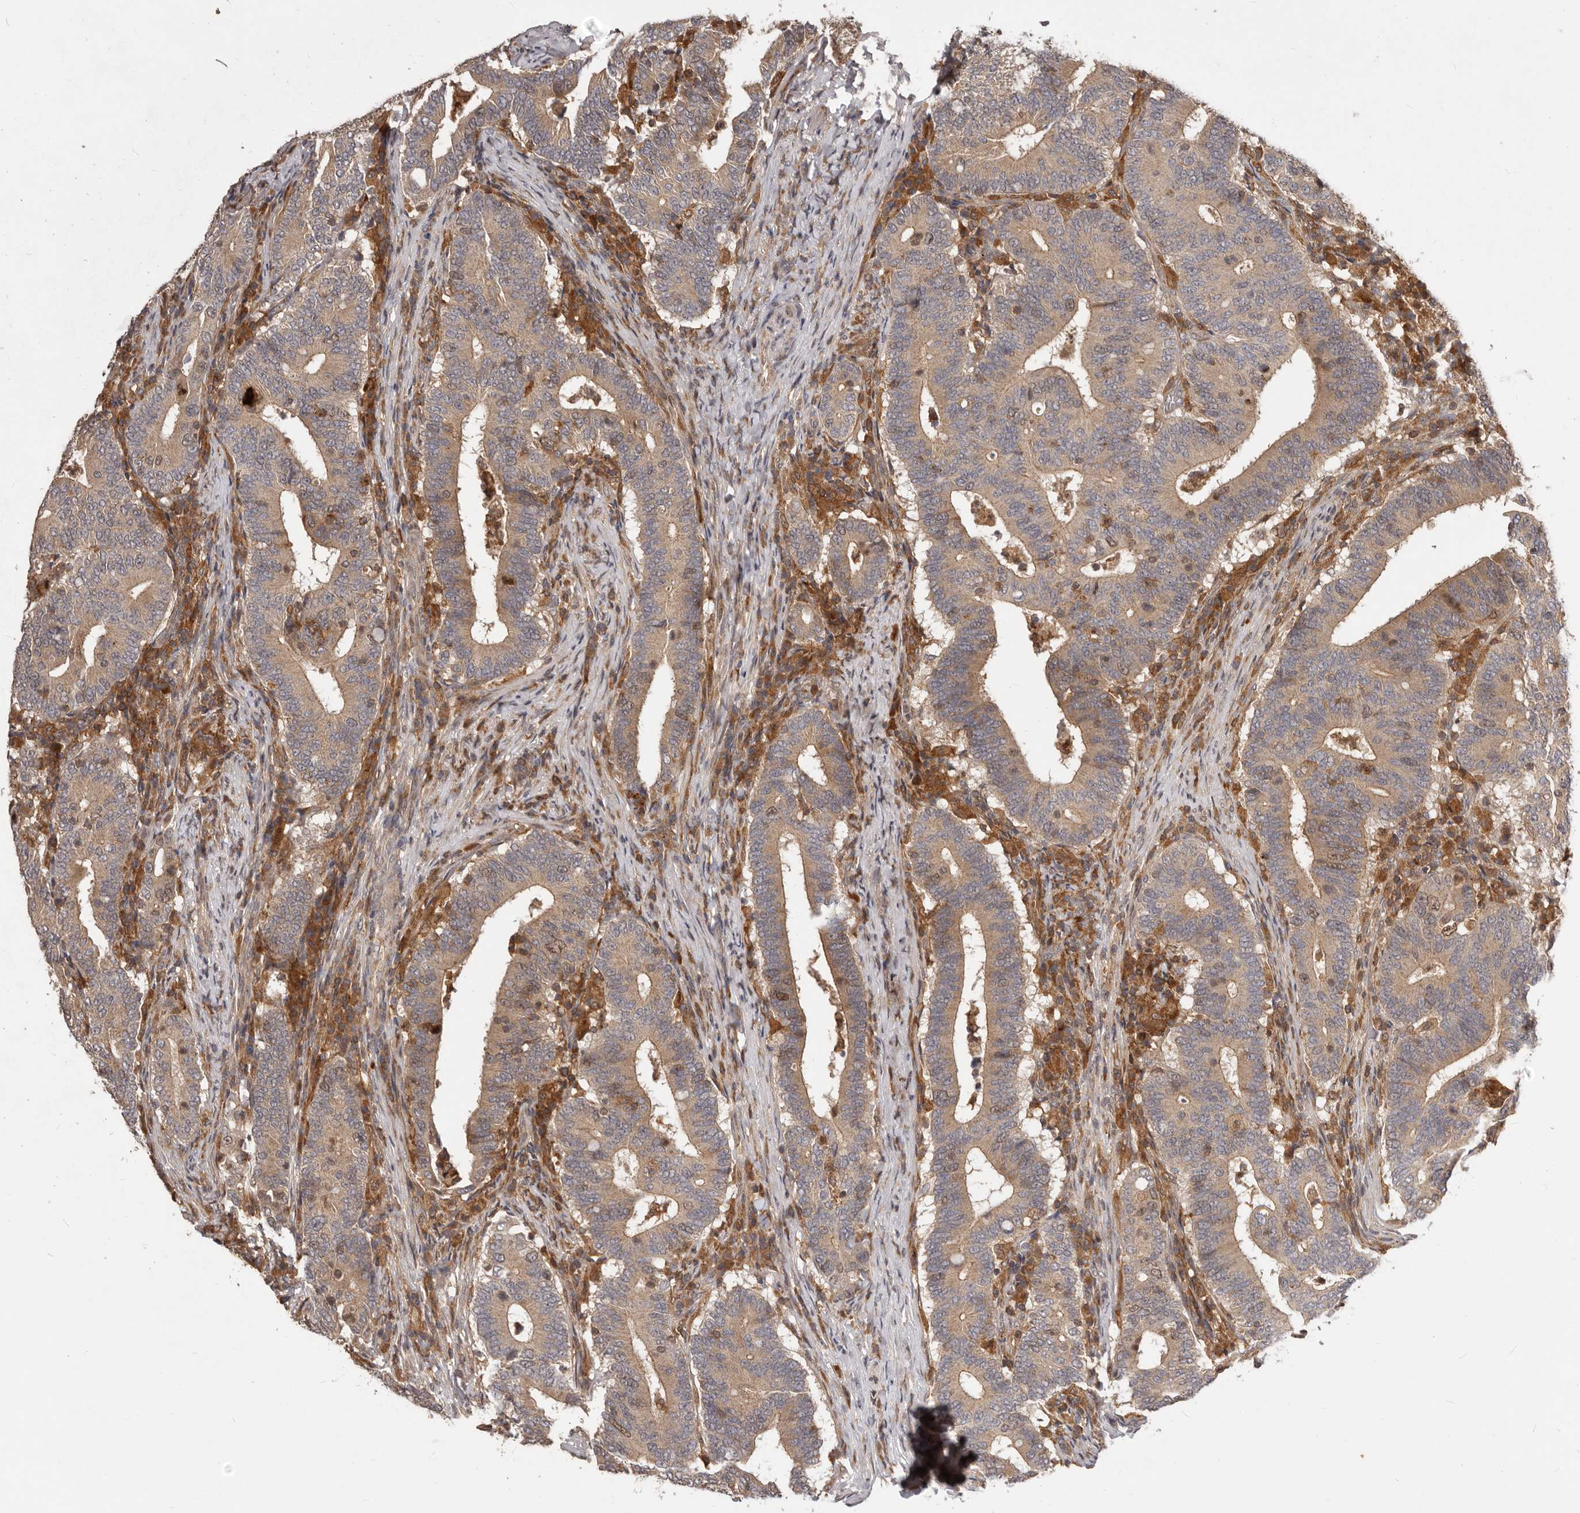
{"staining": {"intensity": "moderate", "quantity": ">75%", "location": "cytoplasmic/membranous"}, "tissue": "colorectal cancer", "cell_type": "Tumor cells", "image_type": "cancer", "snomed": [{"axis": "morphology", "description": "Adenocarcinoma, NOS"}, {"axis": "topography", "description": "Colon"}], "caption": "The image reveals staining of colorectal cancer (adenocarcinoma), revealing moderate cytoplasmic/membranous protein staining (brown color) within tumor cells. The protein of interest is stained brown, and the nuclei are stained in blue (DAB (3,3'-diaminobenzidine) IHC with brightfield microscopy, high magnification).", "gene": "RNF187", "patient": {"sex": "female", "age": 66}}